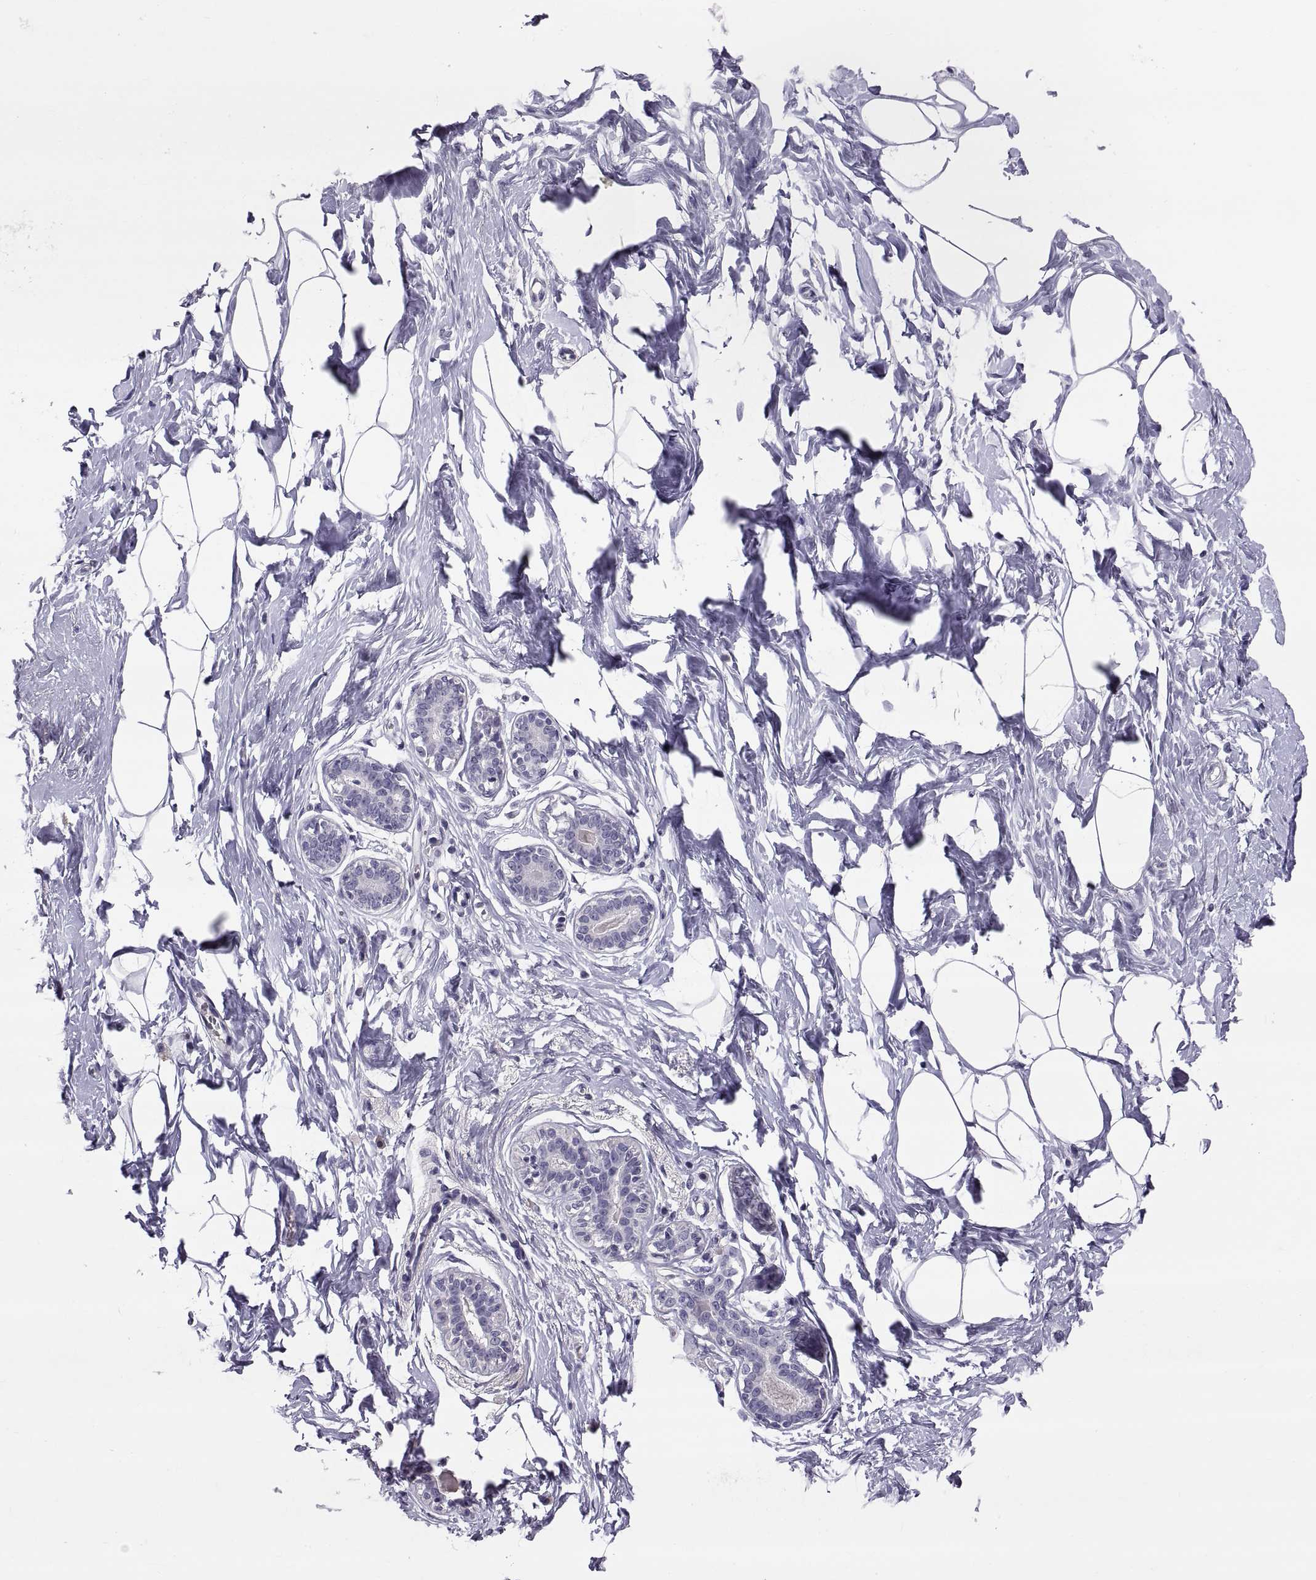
{"staining": {"intensity": "negative", "quantity": "none", "location": "none"}, "tissue": "breast", "cell_type": "Adipocytes", "image_type": "normal", "snomed": [{"axis": "morphology", "description": "Normal tissue, NOS"}, {"axis": "morphology", "description": "Lobular carcinoma, in situ"}, {"axis": "topography", "description": "Breast"}], "caption": "Adipocytes show no significant expression in benign breast. Brightfield microscopy of IHC stained with DAB (3,3'-diaminobenzidine) (brown) and hematoxylin (blue), captured at high magnification.", "gene": "PTN", "patient": {"sex": "female", "age": 35}}